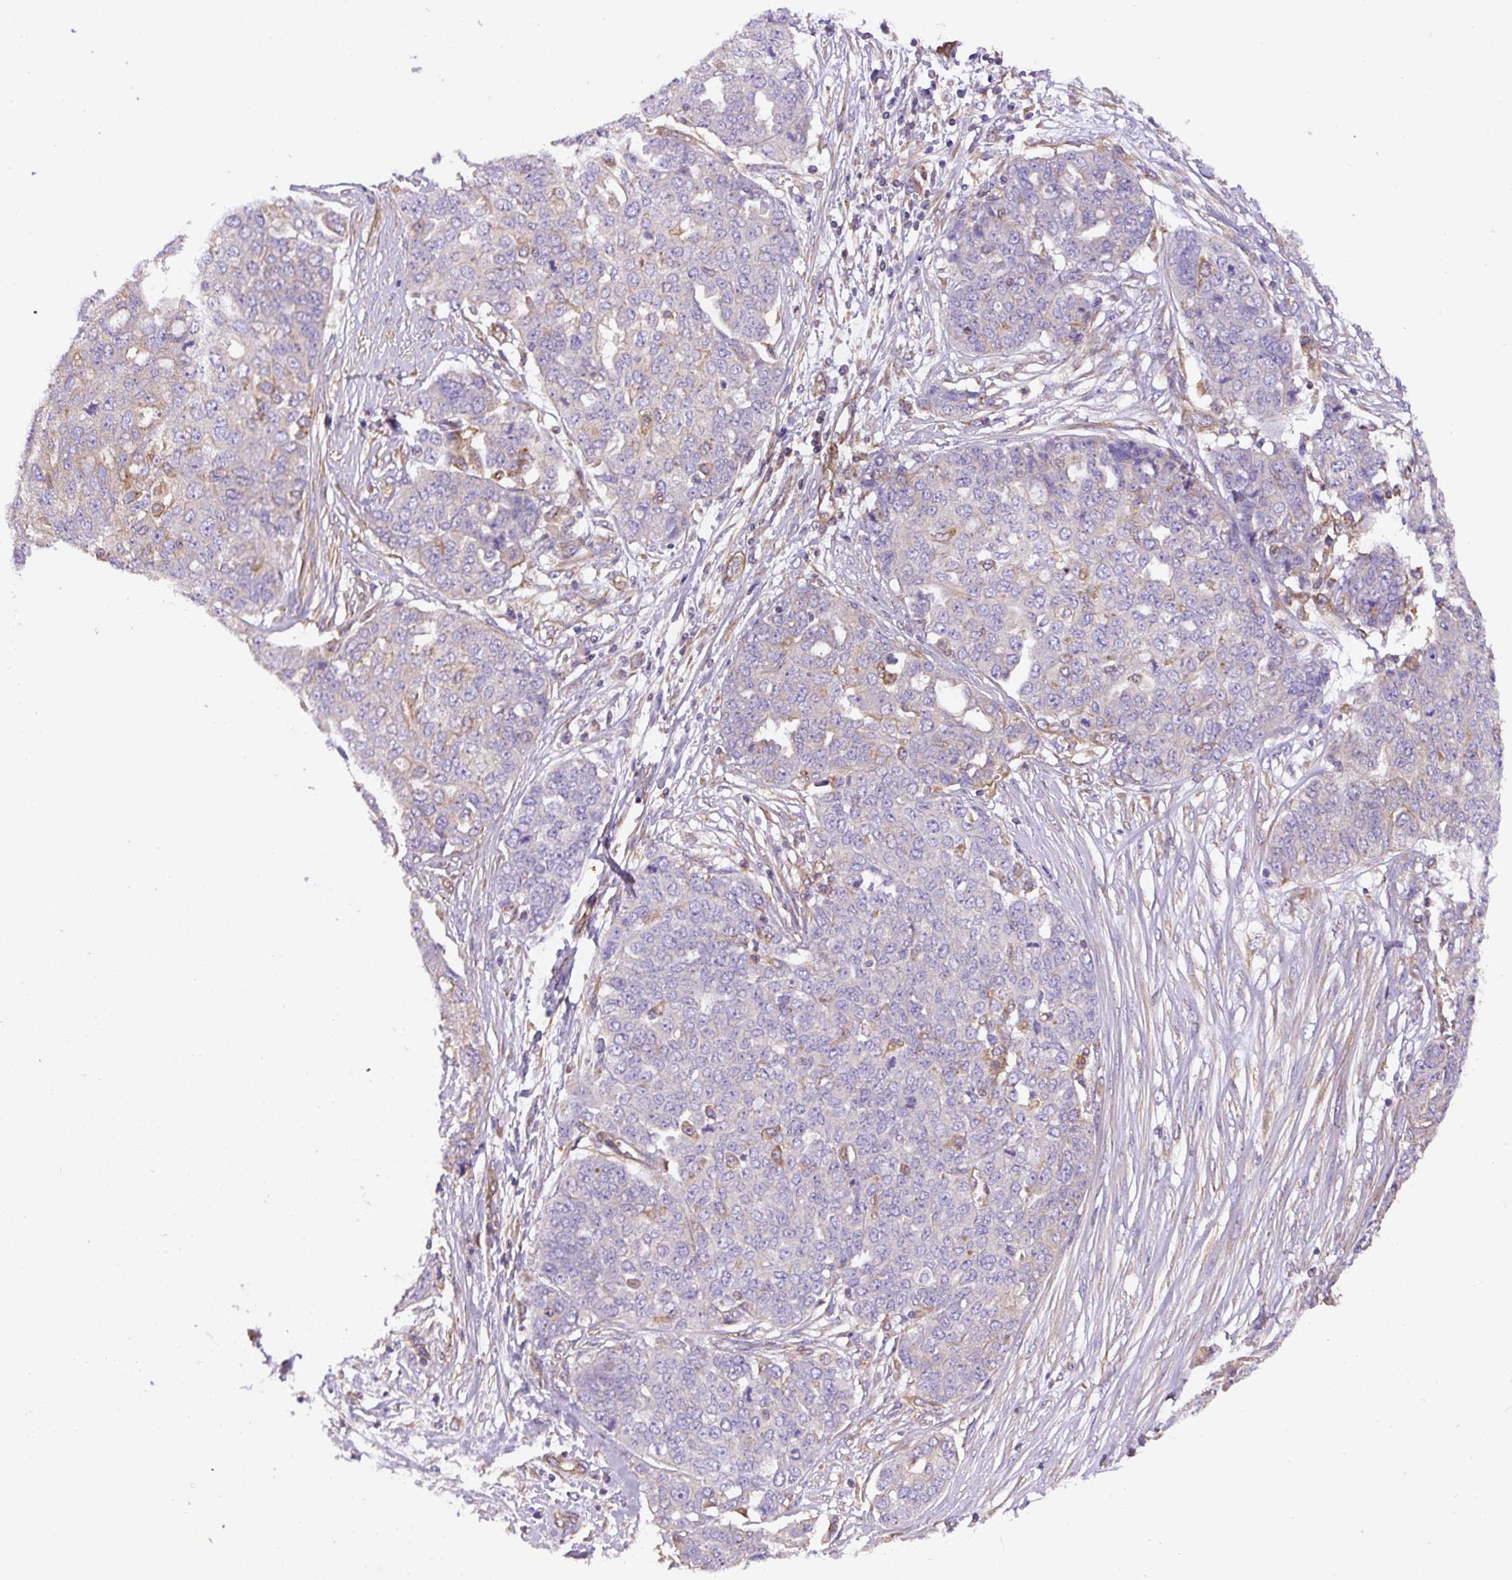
{"staining": {"intensity": "negative", "quantity": "none", "location": "none"}, "tissue": "ovarian cancer", "cell_type": "Tumor cells", "image_type": "cancer", "snomed": [{"axis": "morphology", "description": "Cystadenocarcinoma, serous, NOS"}, {"axis": "topography", "description": "Soft tissue"}, {"axis": "topography", "description": "Ovary"}], "caption": "Immunohistochemistry (IHC) photomicrograph of human ovarian serous cystadenocarcinoma stained for a protein (brown), which displays no positivity in tumor cells.", "gene": "DCTN1", "patient": {"sex": "female", "age": 57}}